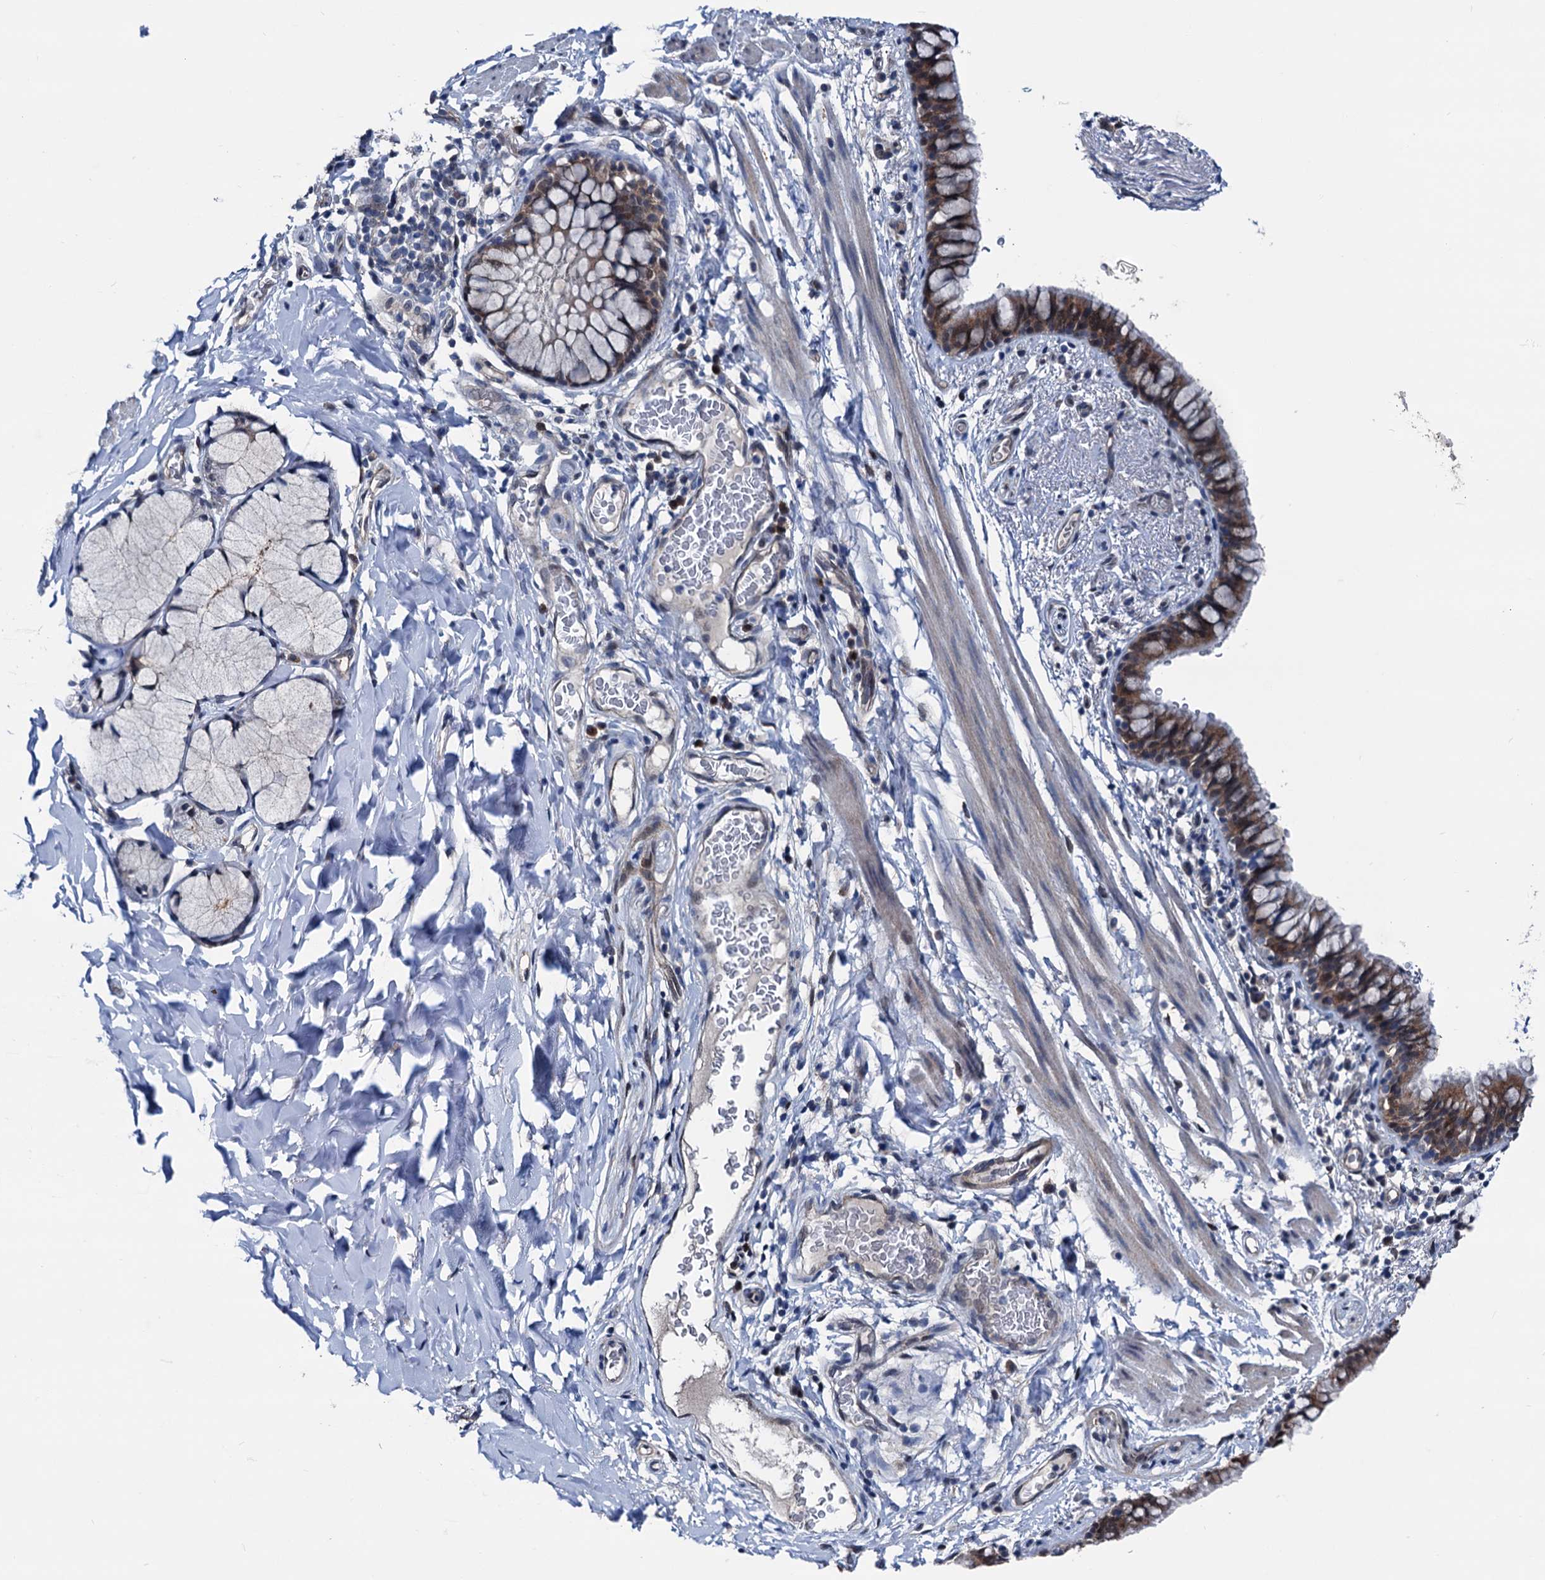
{"staining": {"intensity": "moderate", "quantity": "25%-75%", "location": "cytoplasmic/membranous,nuclear"}, "tissue": "bronchus", "cell_type": "Respiratory epithelial cells", "image_type": "normal", "snomed": [{"axis": "morphology", "description": "Normal tissue, NOS"}, {"axis": "topography", "description": "Cartilage tissue"}, {"axis": "topography", "description": "Bronchus"}], "caption": "A micrograph showing moderate cytoplasmic/membranous,nuclear staining in approximately 25%-75% of respiratory epithelial cells in normal bronchus, as visualized by brown immunohistochemical staining.", "gene": "GLO1", "patient": {"sex": "female", "age": 36}}